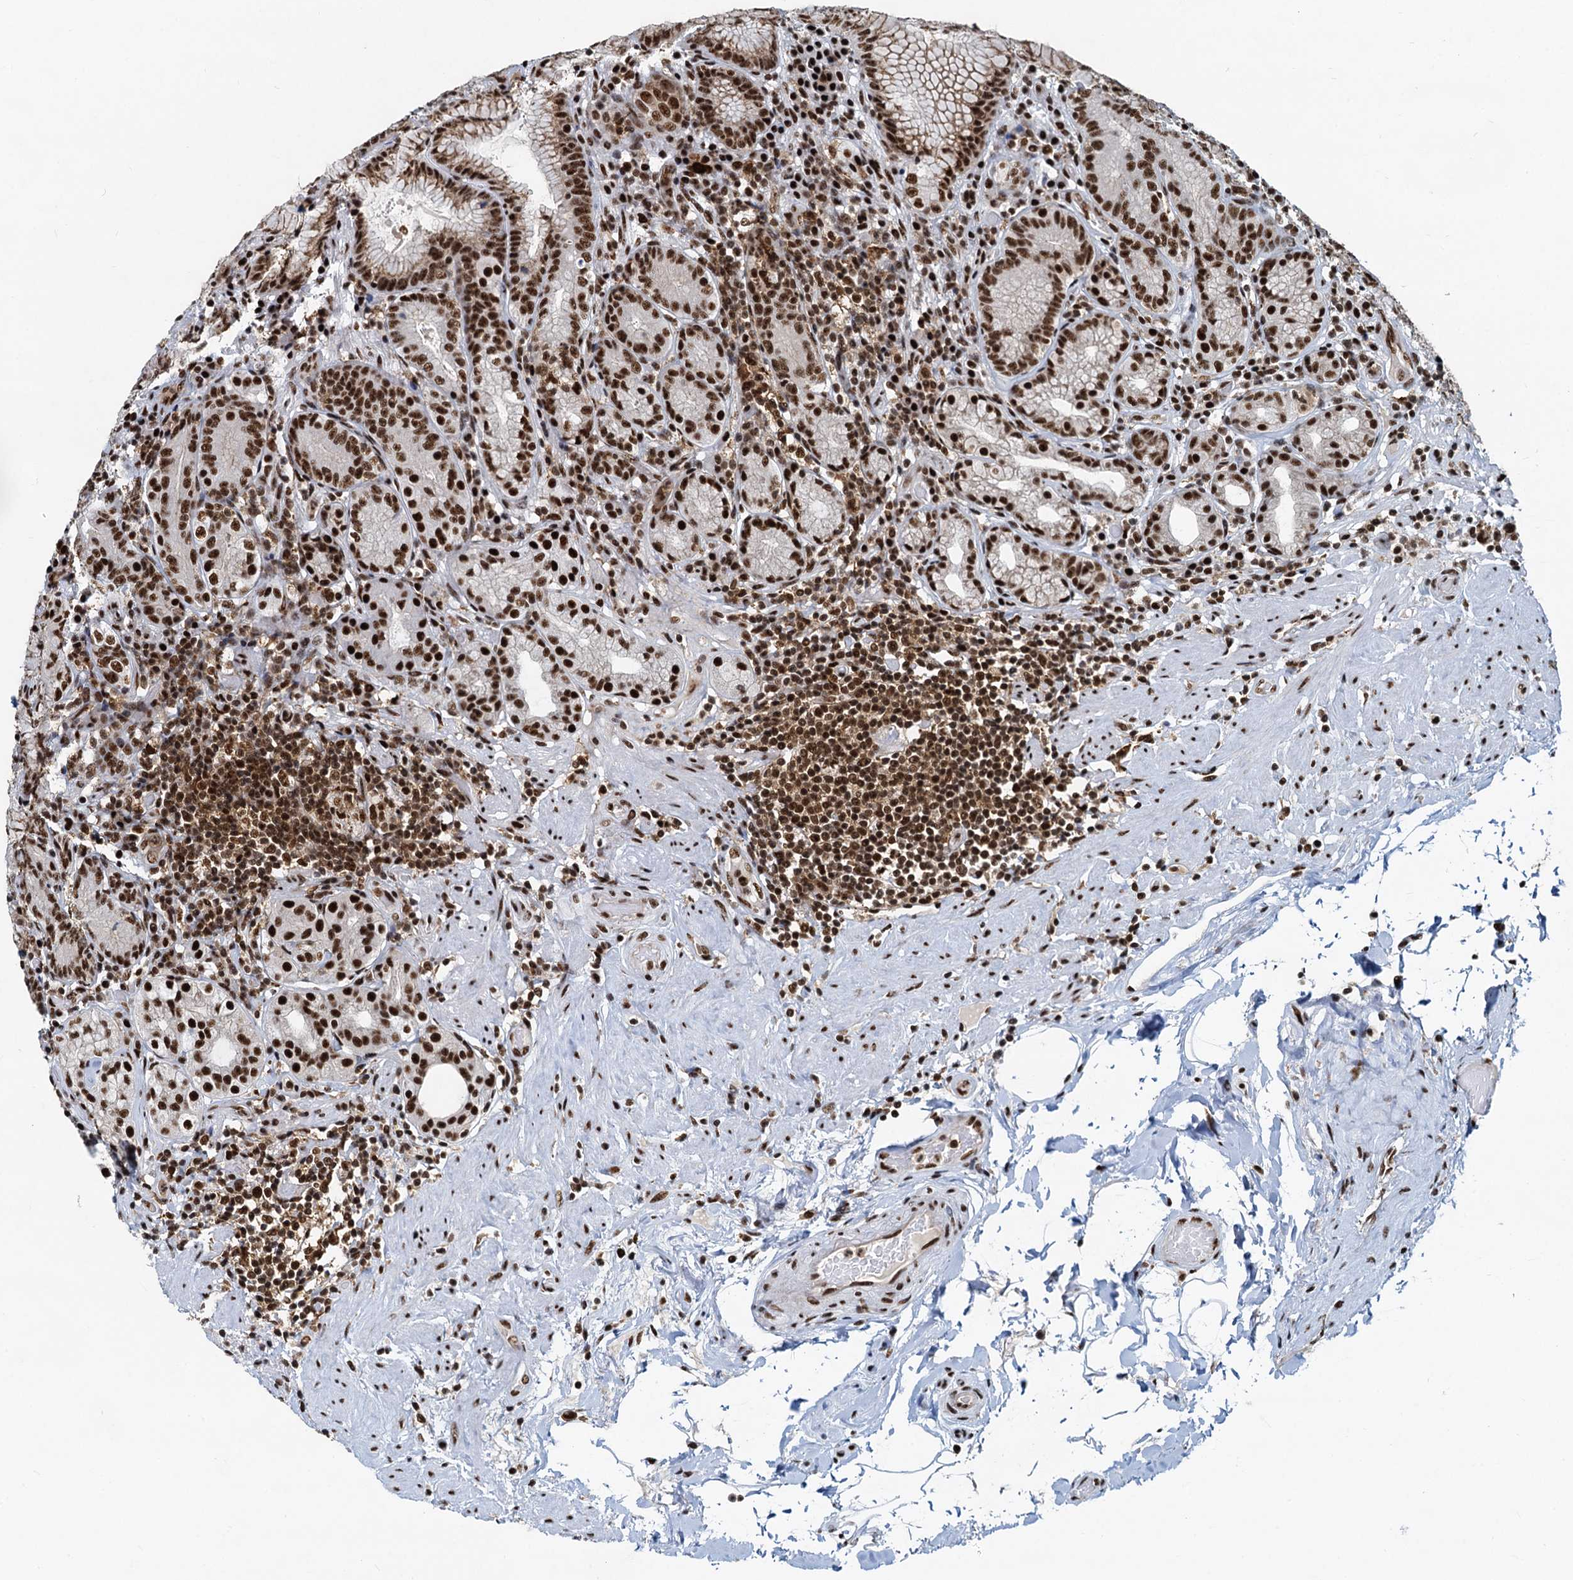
{"staining": {"intensity": "strong", "quantity": ">75%", "location": "nuclear"}, "tissue": "stomach", "cell_type": "Glandular cells", "image_type": "normal", "snomed": [{"axis": "morphology", "description": "Normal tissue, NOS"}, {"axis": "topography", "description": "Stomach, upper"}, {"axis": "topography", "description": "Stomach, lower"}], "caption": "This is an image of immunohistochemistry (IHC) staining of unremarkable stomach, which shows strong expression in the nuclear of glandular cells.", "gene": "RBM26", "patient": {"sex": "female", "age": 76}}